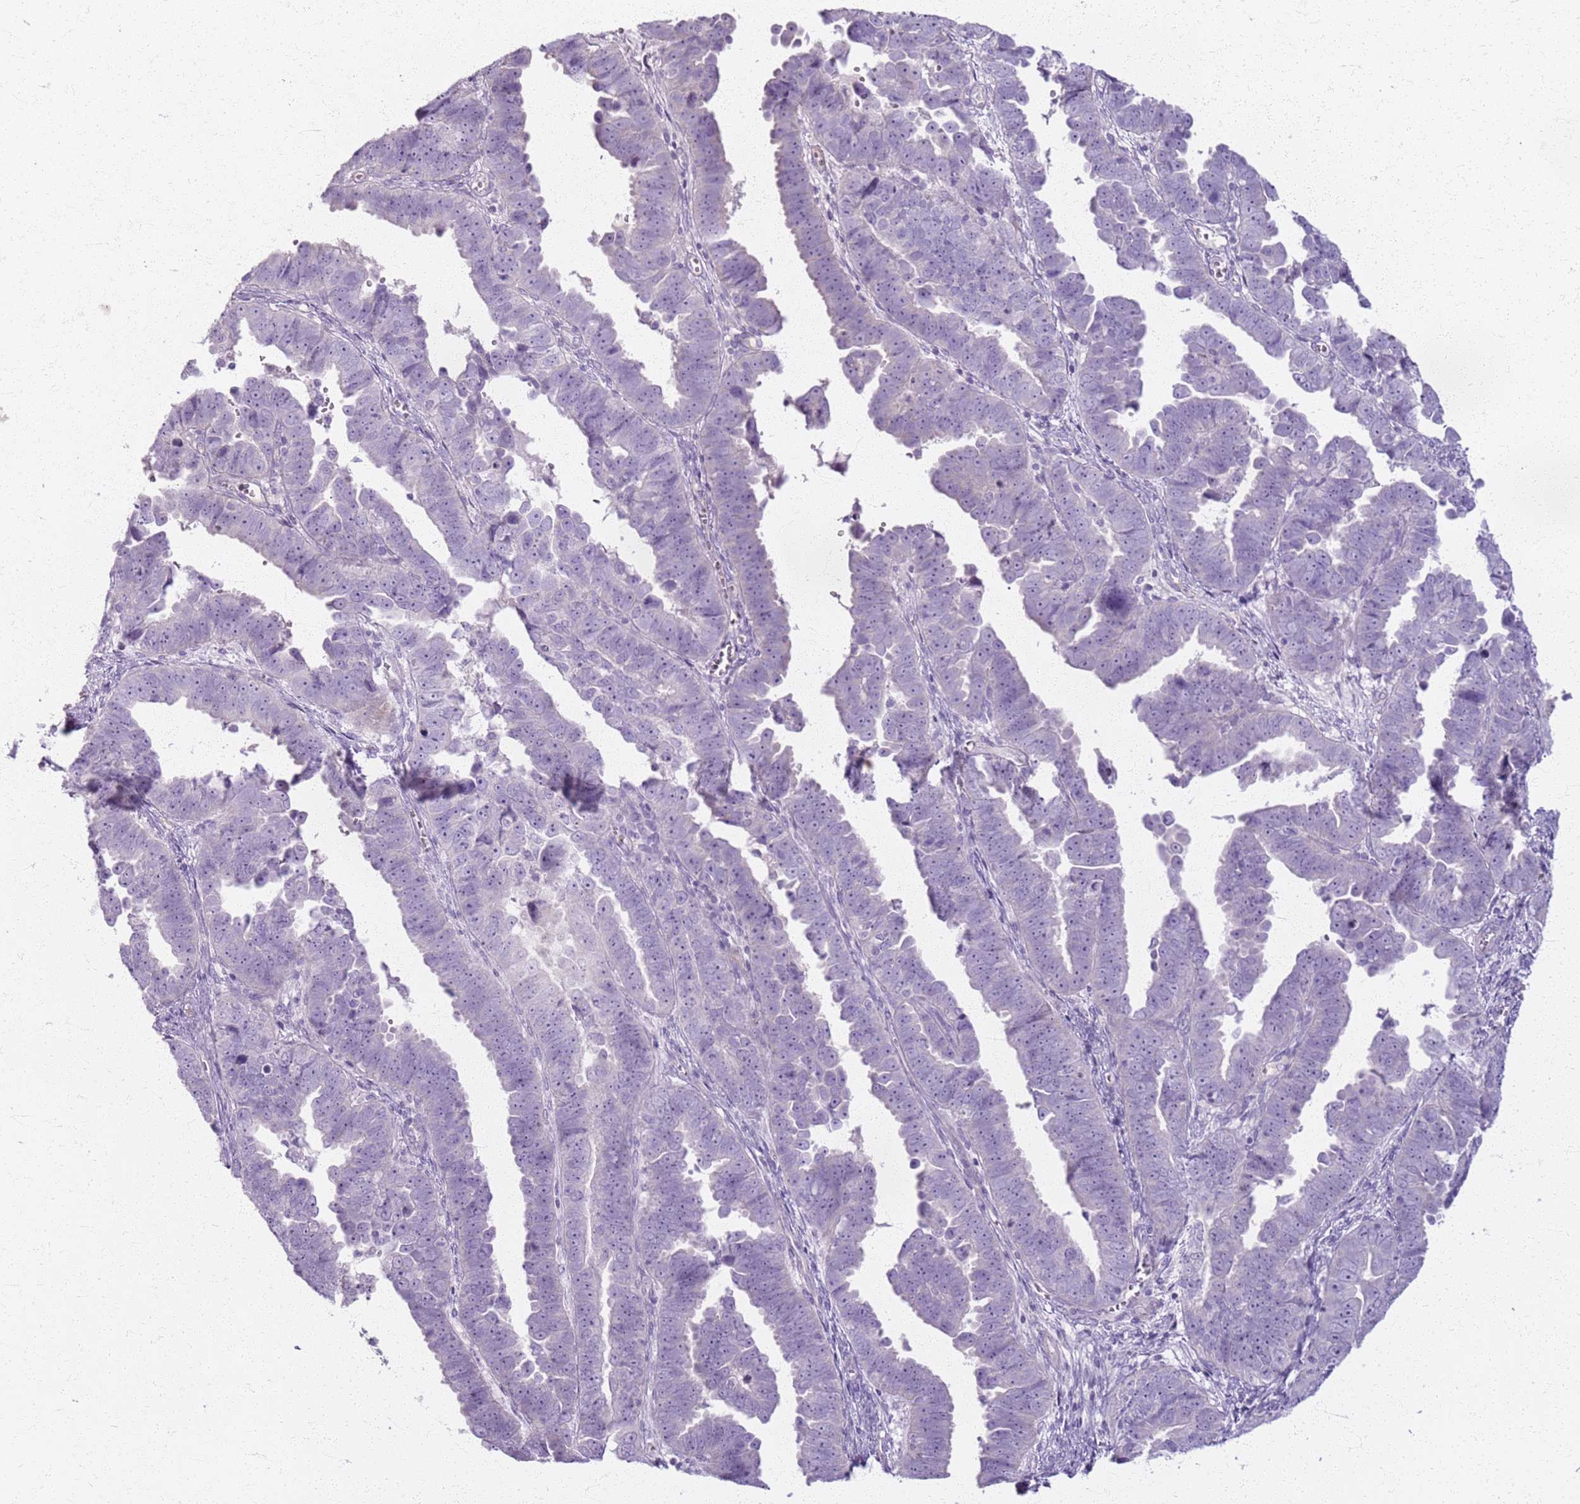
{"staining": {"intensity": "negative", "quantity": "none", "location": "none"}, "tissue": "endometrial cancer", "cell_type": "Tumor cells", "image_type": "cancer", "snomed": [{"axis": "morphology", "description": "Adenocarcinoma, NOS"}, {"axis": "topography", "description": "Endometrium"}], "caption": "Immunohistochemistry (IHC) photomicrograph of human endometrial adenocarcinoma stained for a protein (brown), which shows no positivity in tumor cells. (Immunohistochemistry (IHC), brightfield microscopy, high magnification).", "gene": "CSRP3", "patient": {"sex": "female", "age": 75}}